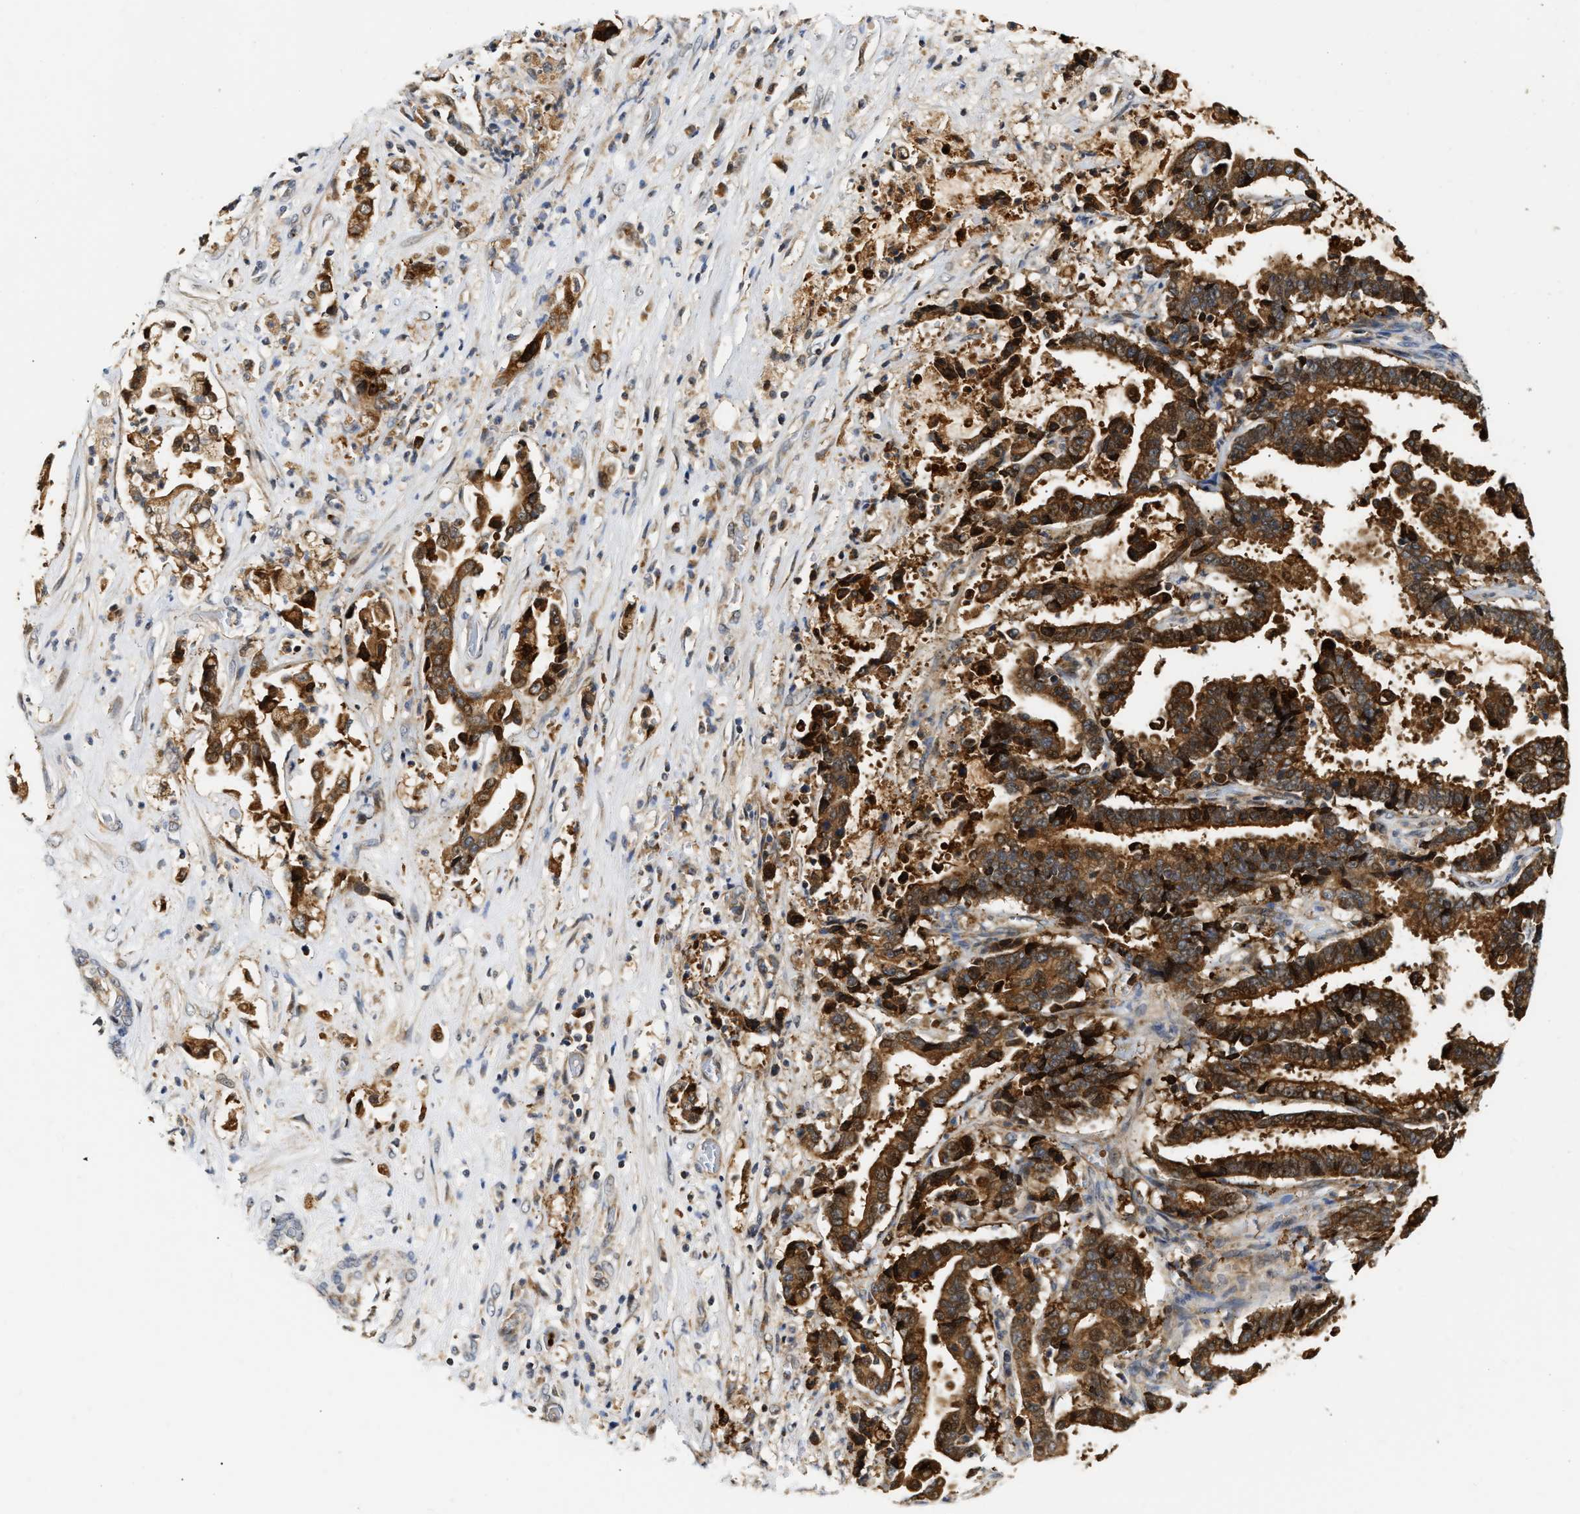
{"staining": {"intensity": "strong", "quantity": ">75%", "location": "cytoplasmic/membranous"}, "tissue": "liver cancer", "cell_type": "Tumor cells", "image_type": "cancer", "snomed": [{"axis": "morphology", "description": "Cholangiocarcinoma"}, {"axis": "topography", "description": "Liver"}], "caption": "Human liver cholangiocarcinoma stained with a brown dye exhibits strong cytoplasmic/membranous positive expression in approximately >75% of tumor cells.", "gene": "EXTL2", "patient": {"sex": "male", "age": 57}}